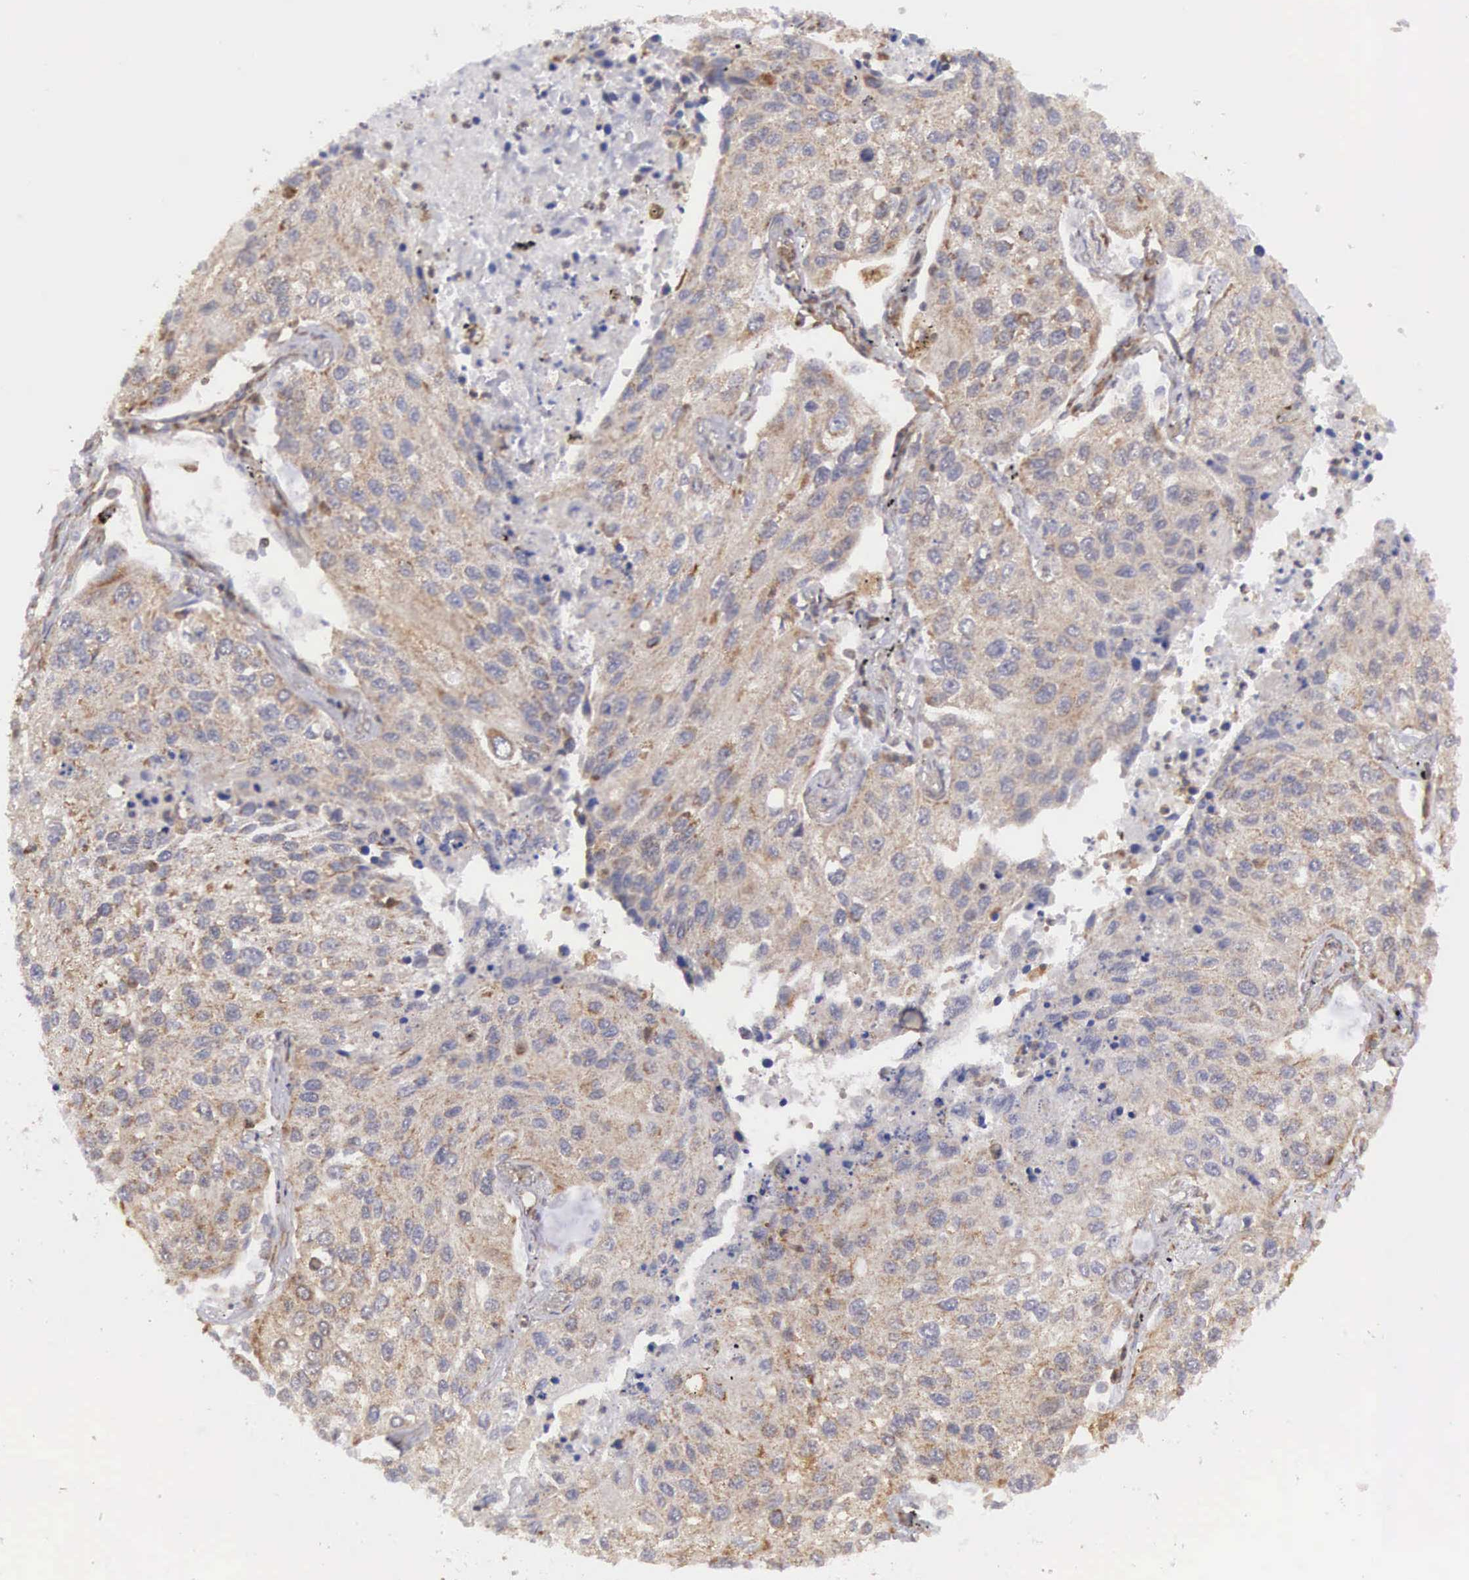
{"staining": {"intensity": "weak", "quantity": ">75%", "location": "cytoplasmic/membranous"}, "tissue": "lung cancer", "cell_type": "Tumor cells", "image_type": "cancer", "snomed": [{"axis": "morphology", "description": "Squamous cell carcinoma, NOS"}, {"axis": "topography", "description": "Lung"}], "caption": "Immunohistochemical staining of human squamous cell carcinoma (lung) demonstrates weak cytoplasmic/membranous protein staining in about >75% of tumor cells.", "gene": "DHRS1", "patient": {"sex": "male", "age": 75}}